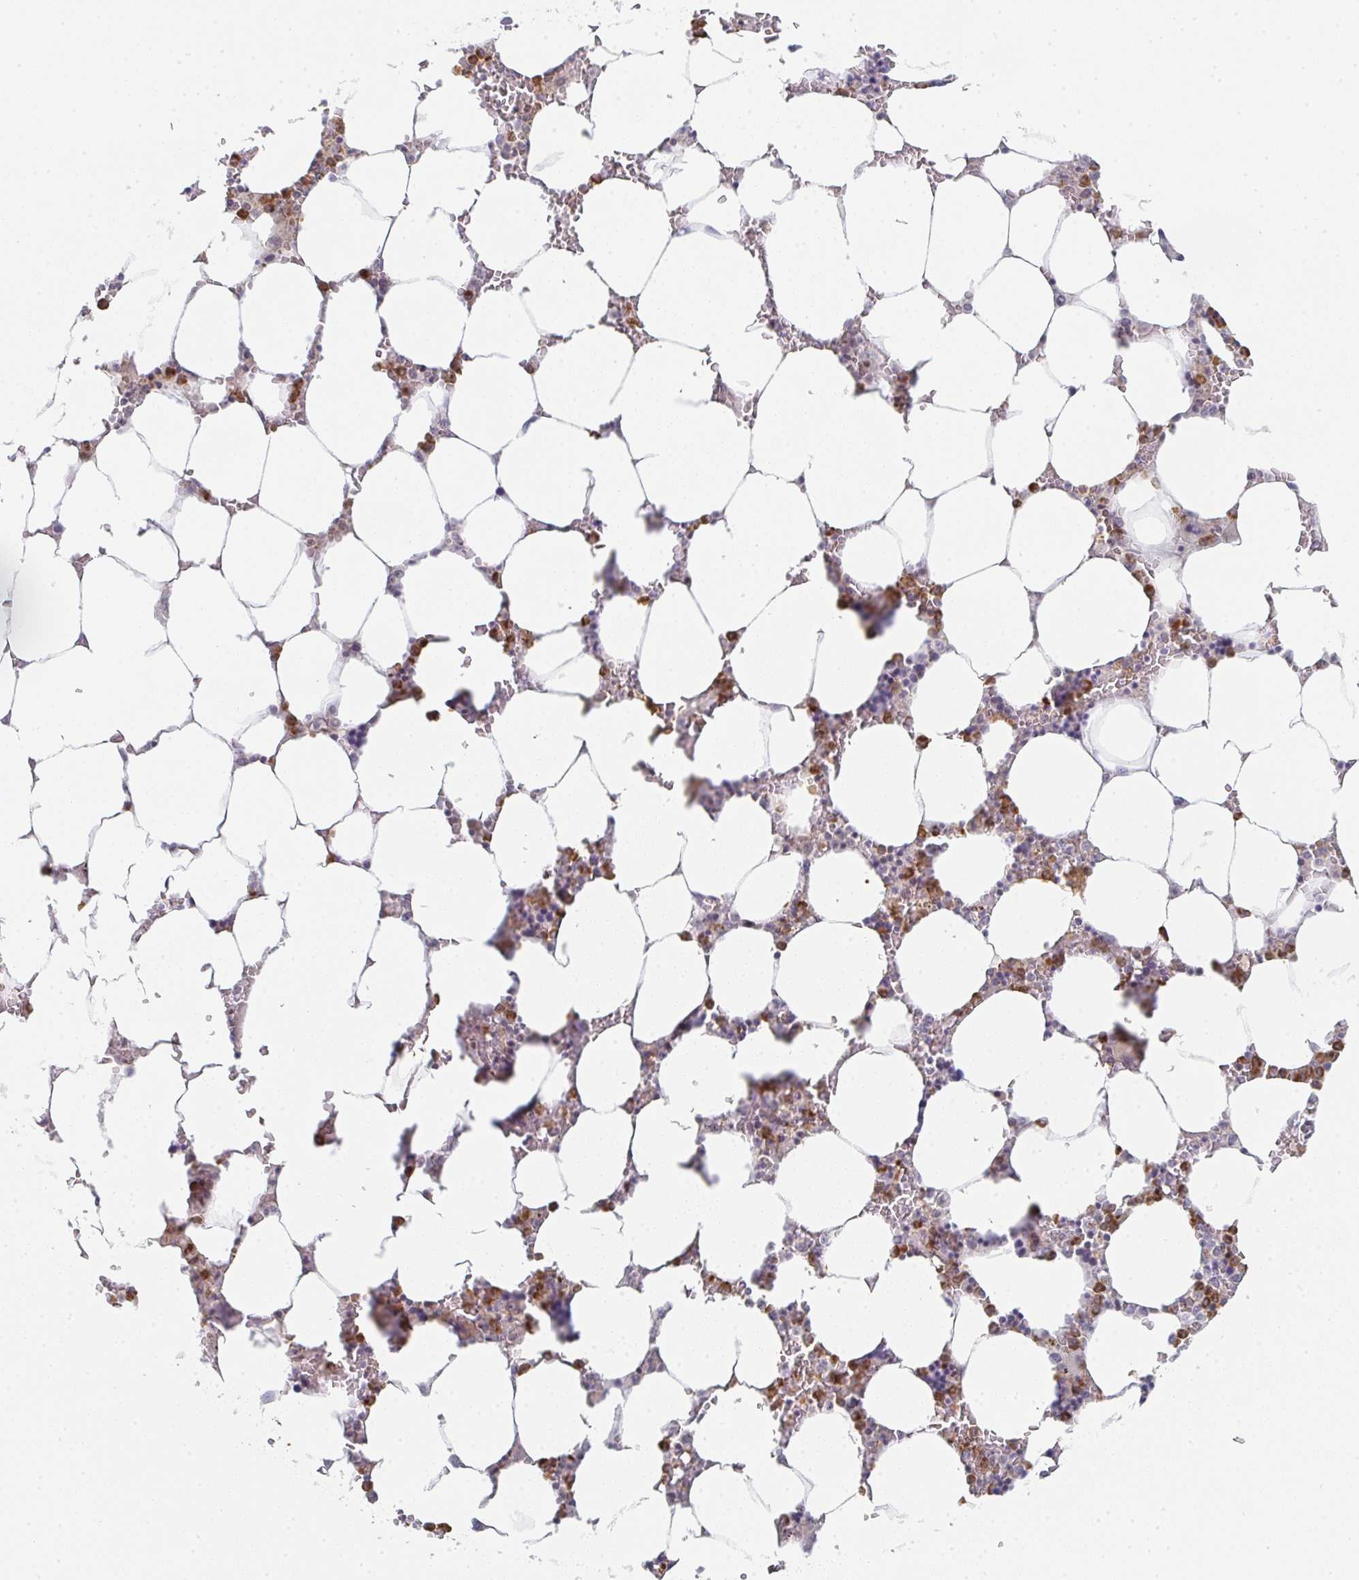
{"staining": {"intensity": "weak", "quantity": "25%-75%", "location": "cytoplasmic/membranous"}, "tissue": "bone marrow", "cell_type": "Hematopoietic cells", "image_type": "normal", "snomed": [{"axis": "morphology", "description": "Normal tissue, NOS"}, {"axis": "topography", "description": "Bone marrow"}], "caption": "DAB immunohistochemical staining of unremarkable human bone marrow demonstrates weak cytoplasmic/membranous protein positivity in approximately 25%-75% of hematopoietic cells.", "gene": "LIN54", "patient": {"sex": "male", "age": 64}}